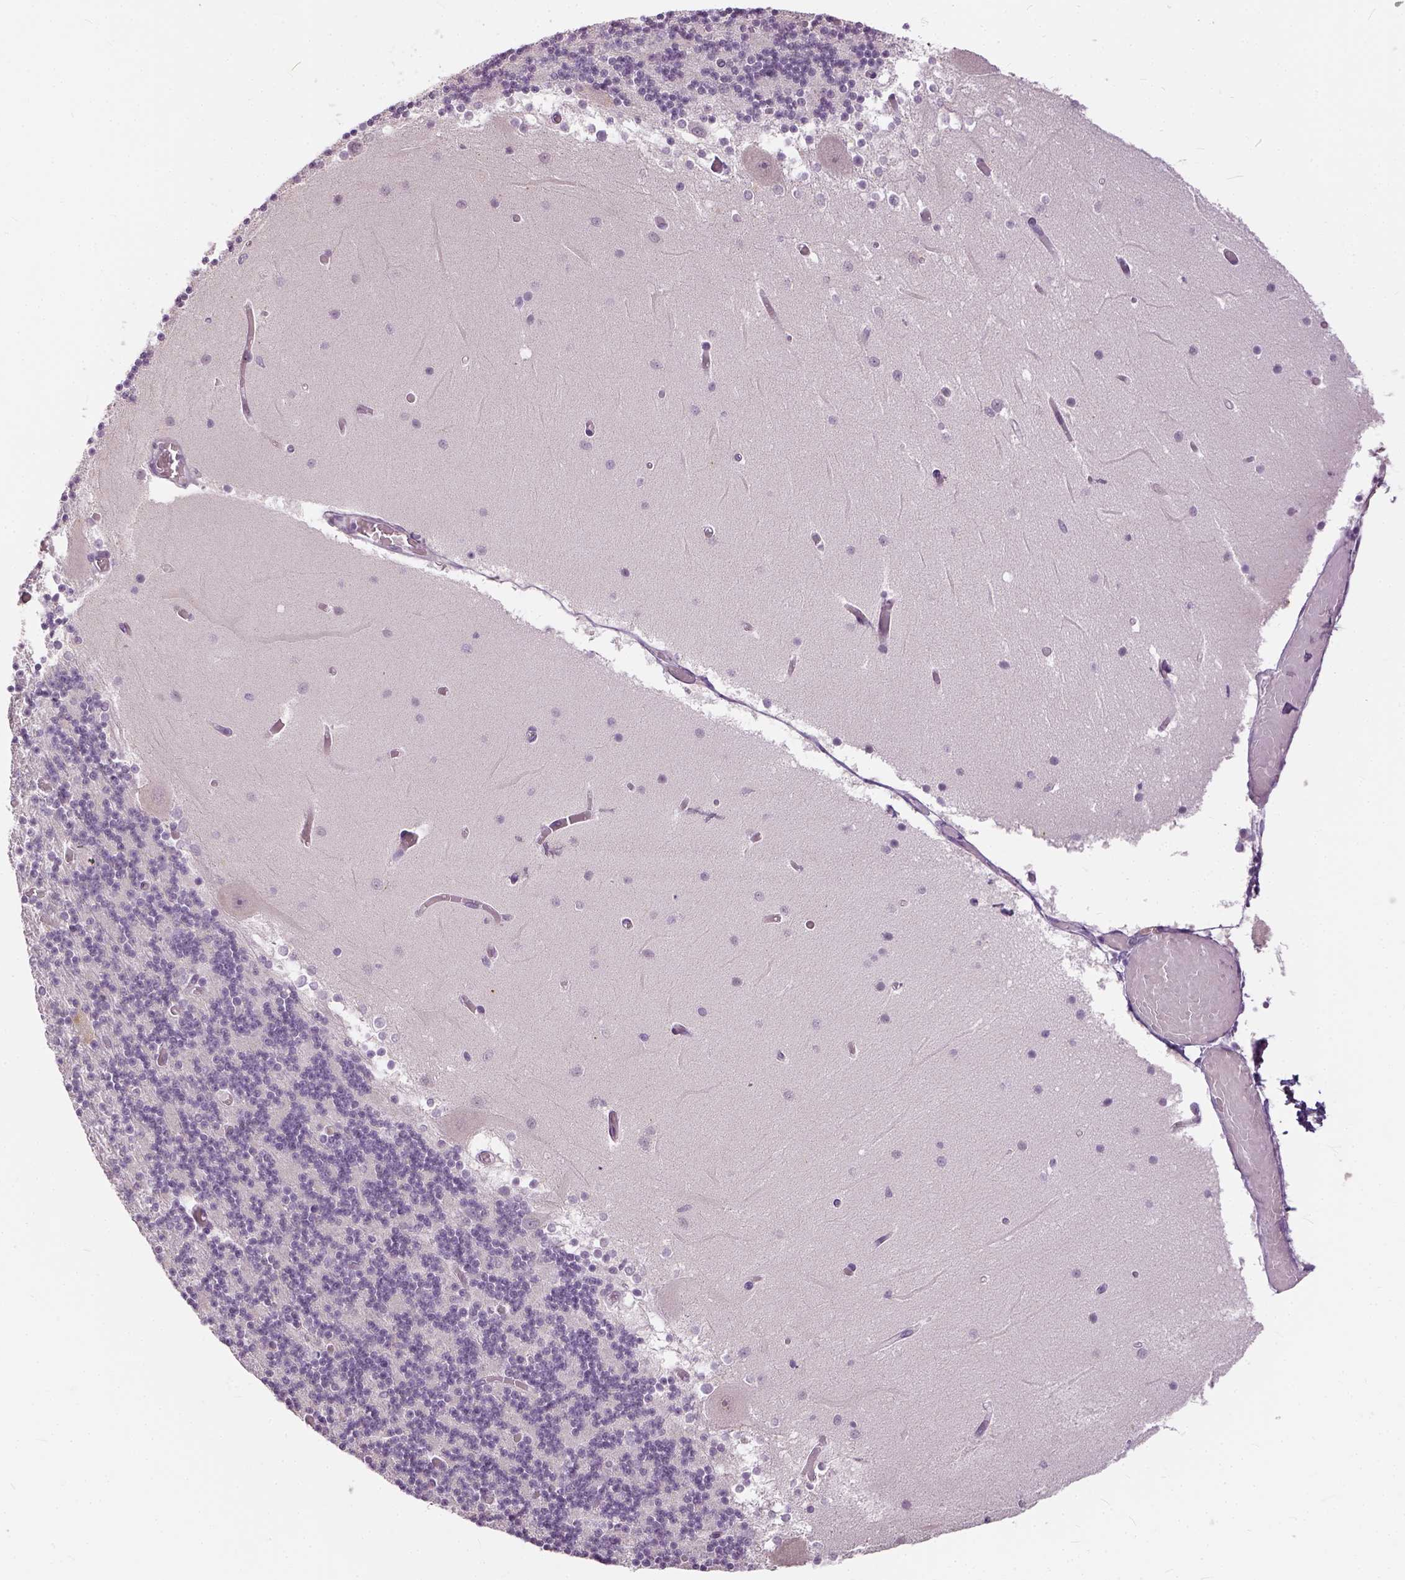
{"staining": {"intensity": "negative", "quantity": "none", "location": "none"}, "tissue": "cerebellum", "cell_type": "Cells in granular layer", "image_type": "normal", "snomed": [{"axis": "morphology", "description": "Normal tissue, NOS"}, {"axis": "topography", "description": "Cerebellum"}], "caption": "Cells in granular layer are negative for brown protein staining in benign cerebellum.", "gene": "ANO2", "patient": {"sex": "female", "age": 28}}